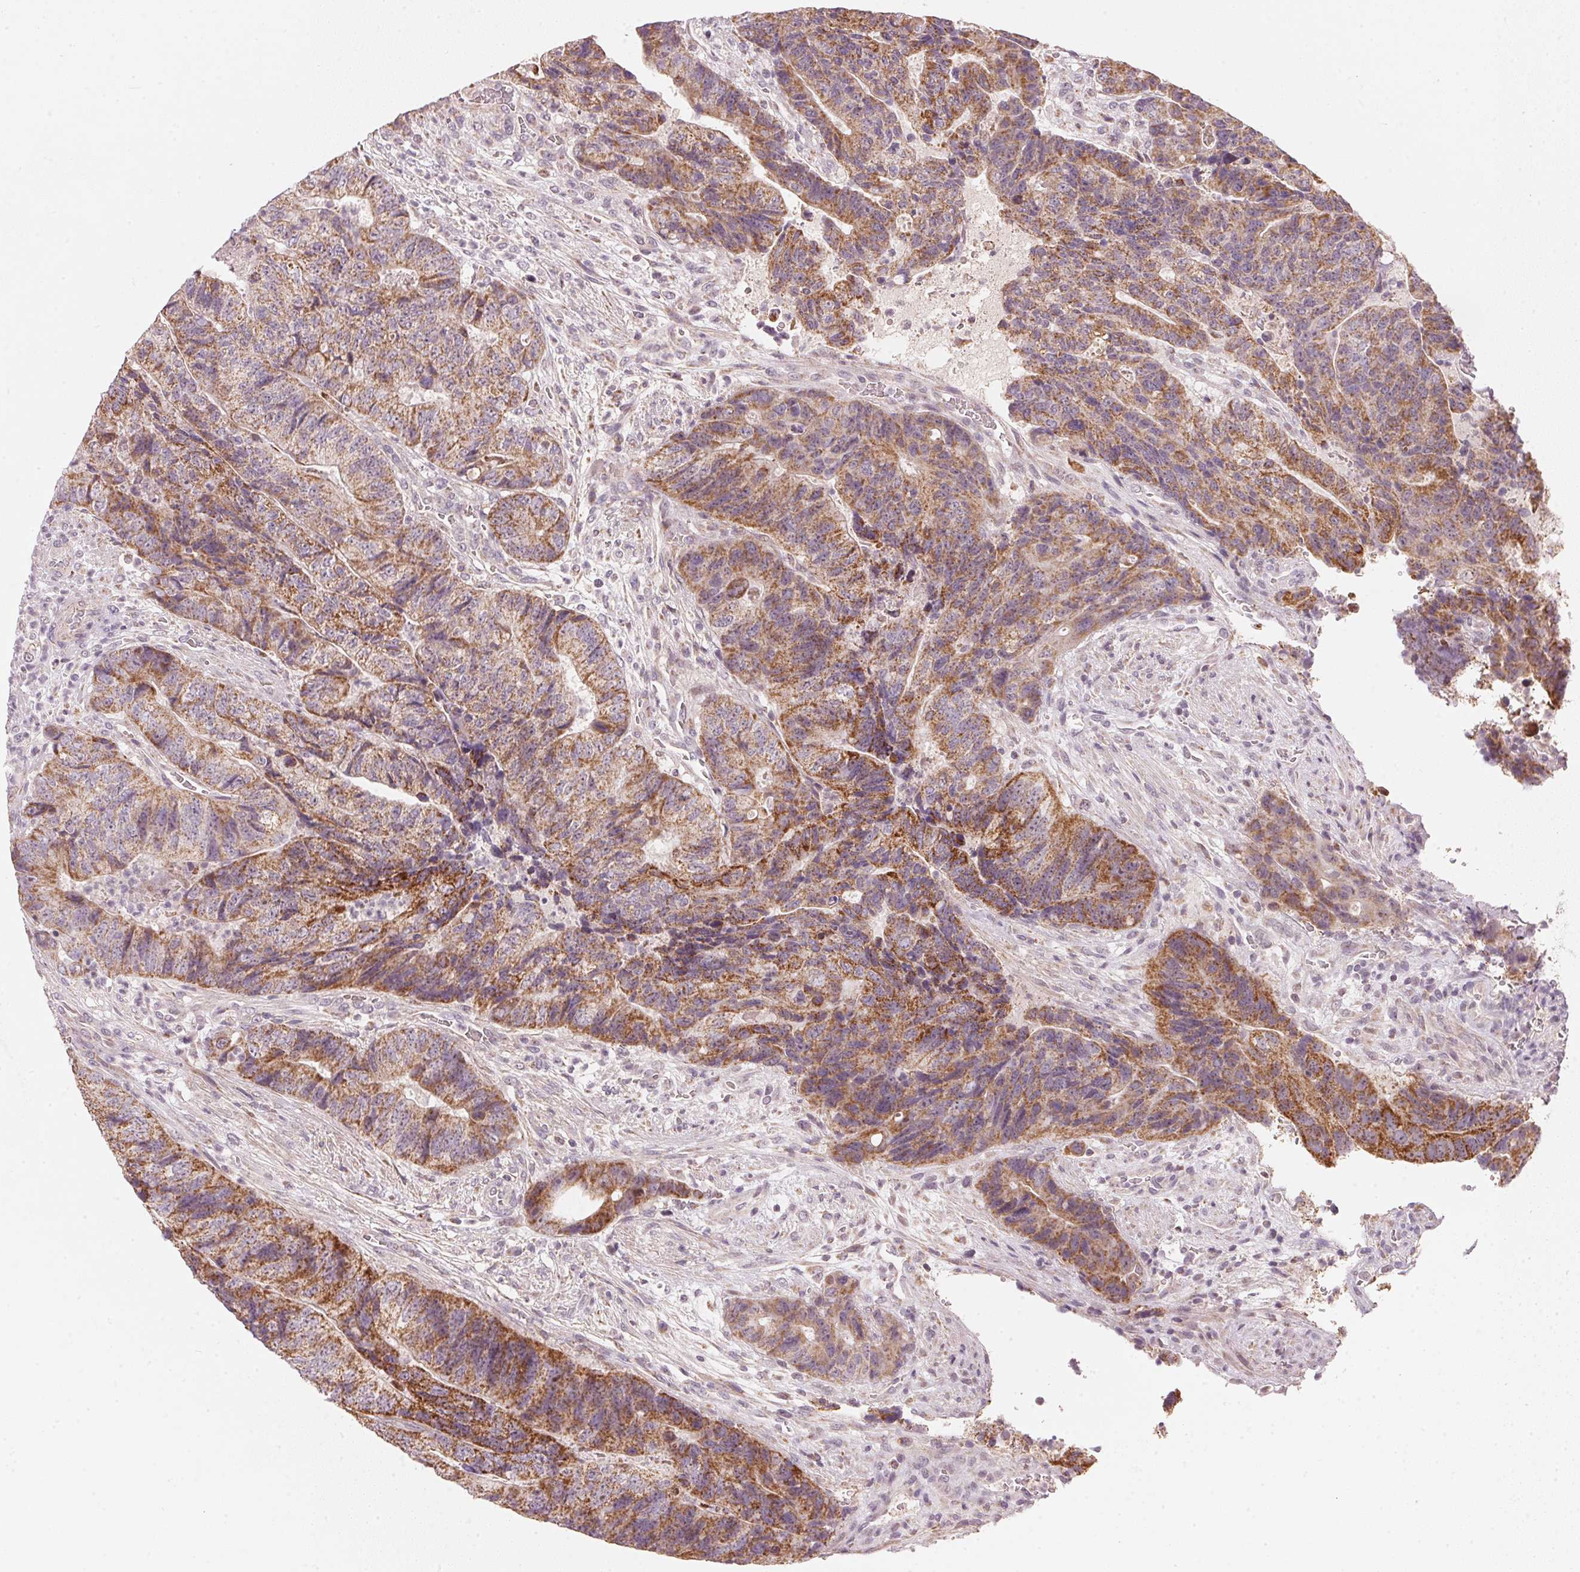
{"staining": {"intensity": "moderate", "quantity": ">75%", "location": "cytoplasmic/membranous"}, "tissue": "colorectal cancer", "cell_type": "Tumor cells", "image_type": "cancer", "snomed": [{"axis": "morphology", "description": "Normal tissue, NOS"}, {"axis": "morphology", "description": "Adenocarcinoma, NOS"}, {"axis": "topography", "description": "Colon"}], "caption": "This is an image of IHC staining of colorectal cancer, which shows moderate expression in the cytoplasmic/membranous of tumor cells.", "gene": "COQ7", "patient": {"sex": "female", "age": 48}}